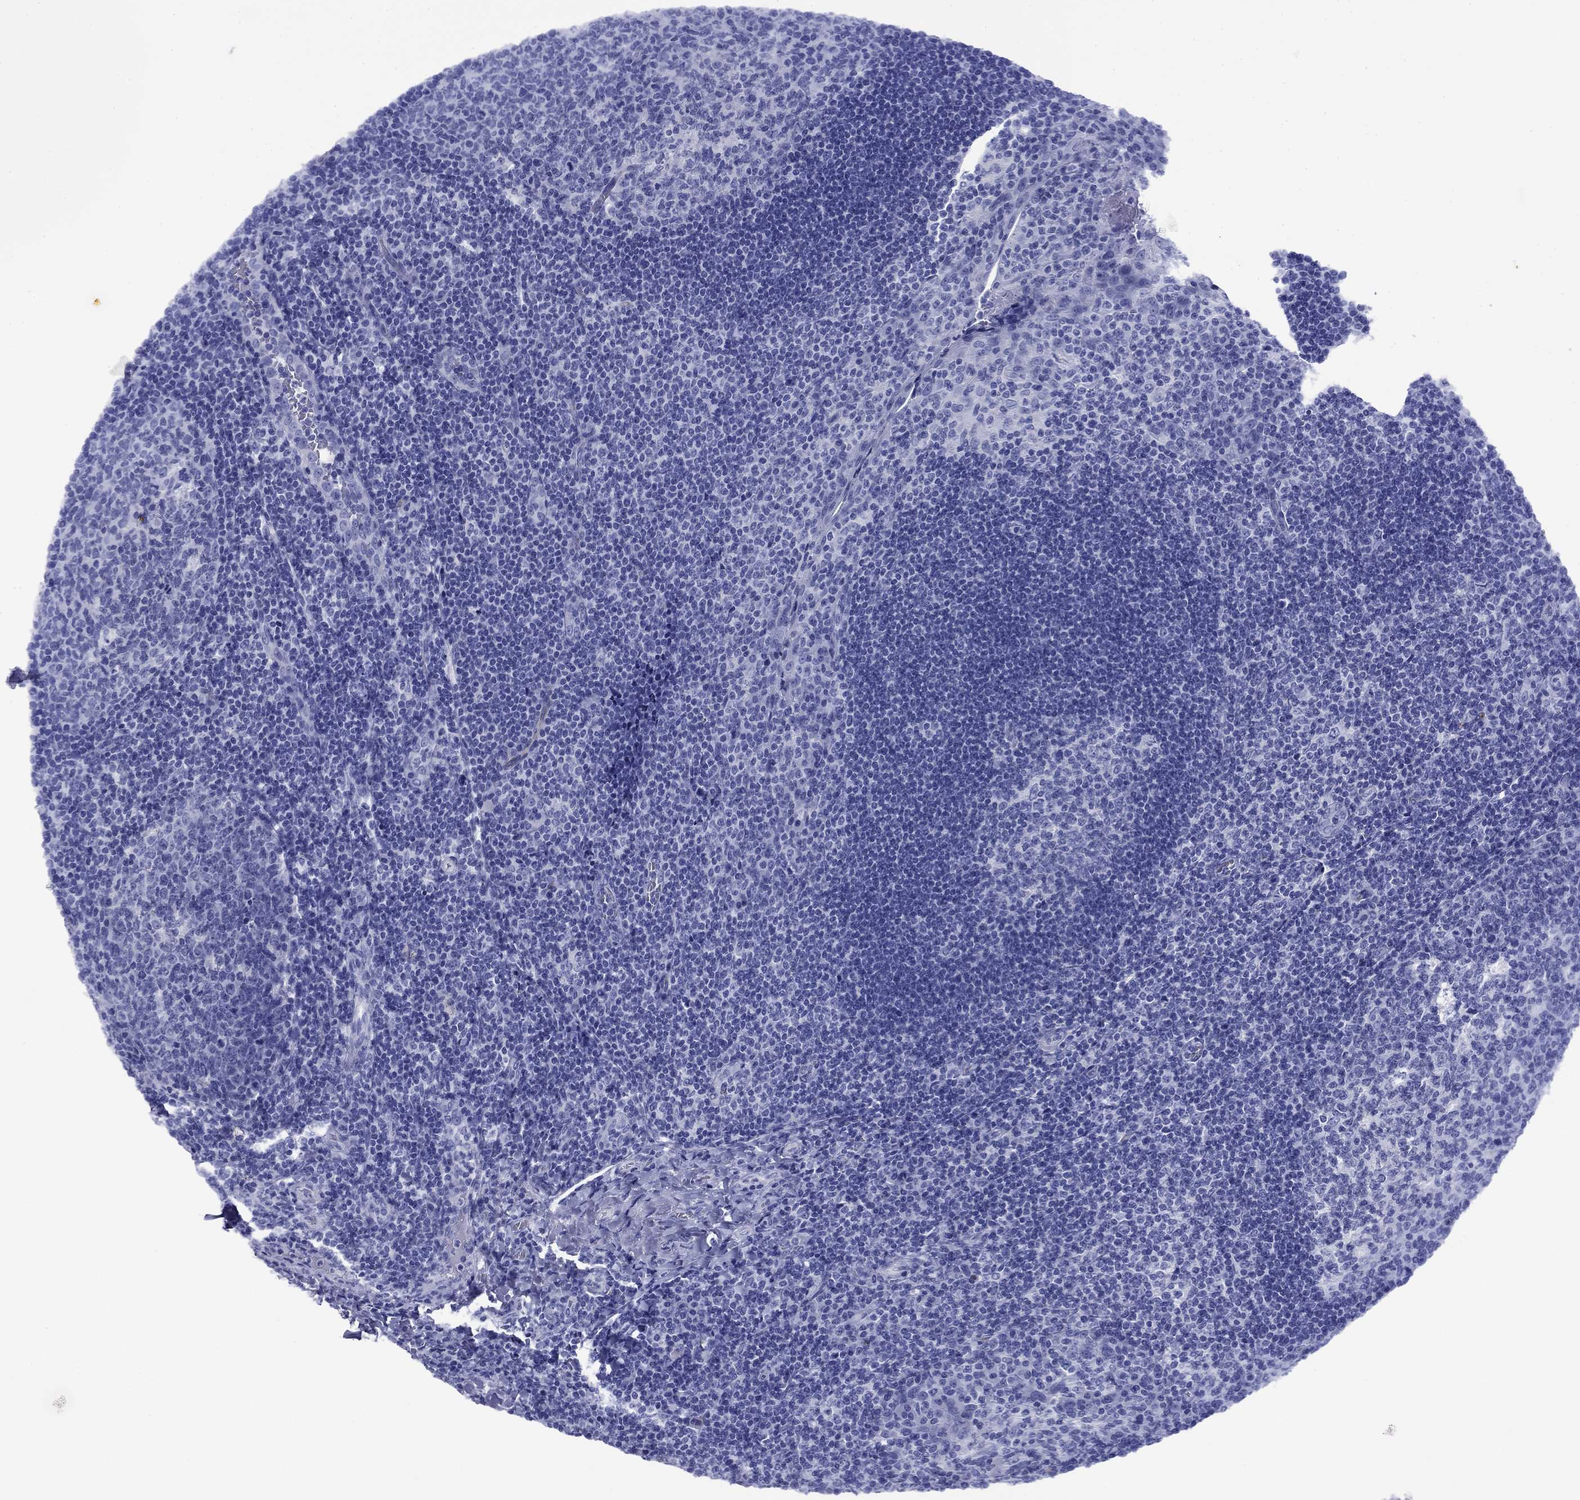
{"staining": {"intensity": "negative", "quantity": "none", "location": "none"}, "tissue": "tonsil", "cell_type": "Germinal center cells", "image_type": "normal", "snomed": [{"axis": "morphology", "description": "Normal tissue, NOS"}, {"axis": "topography", "description": "Tonsil"}], "caption": "Germinal center cells show no significant expression in benign tonsil.", "gene": "ROM1", "patient": {"sex": "male", "age": 17}}